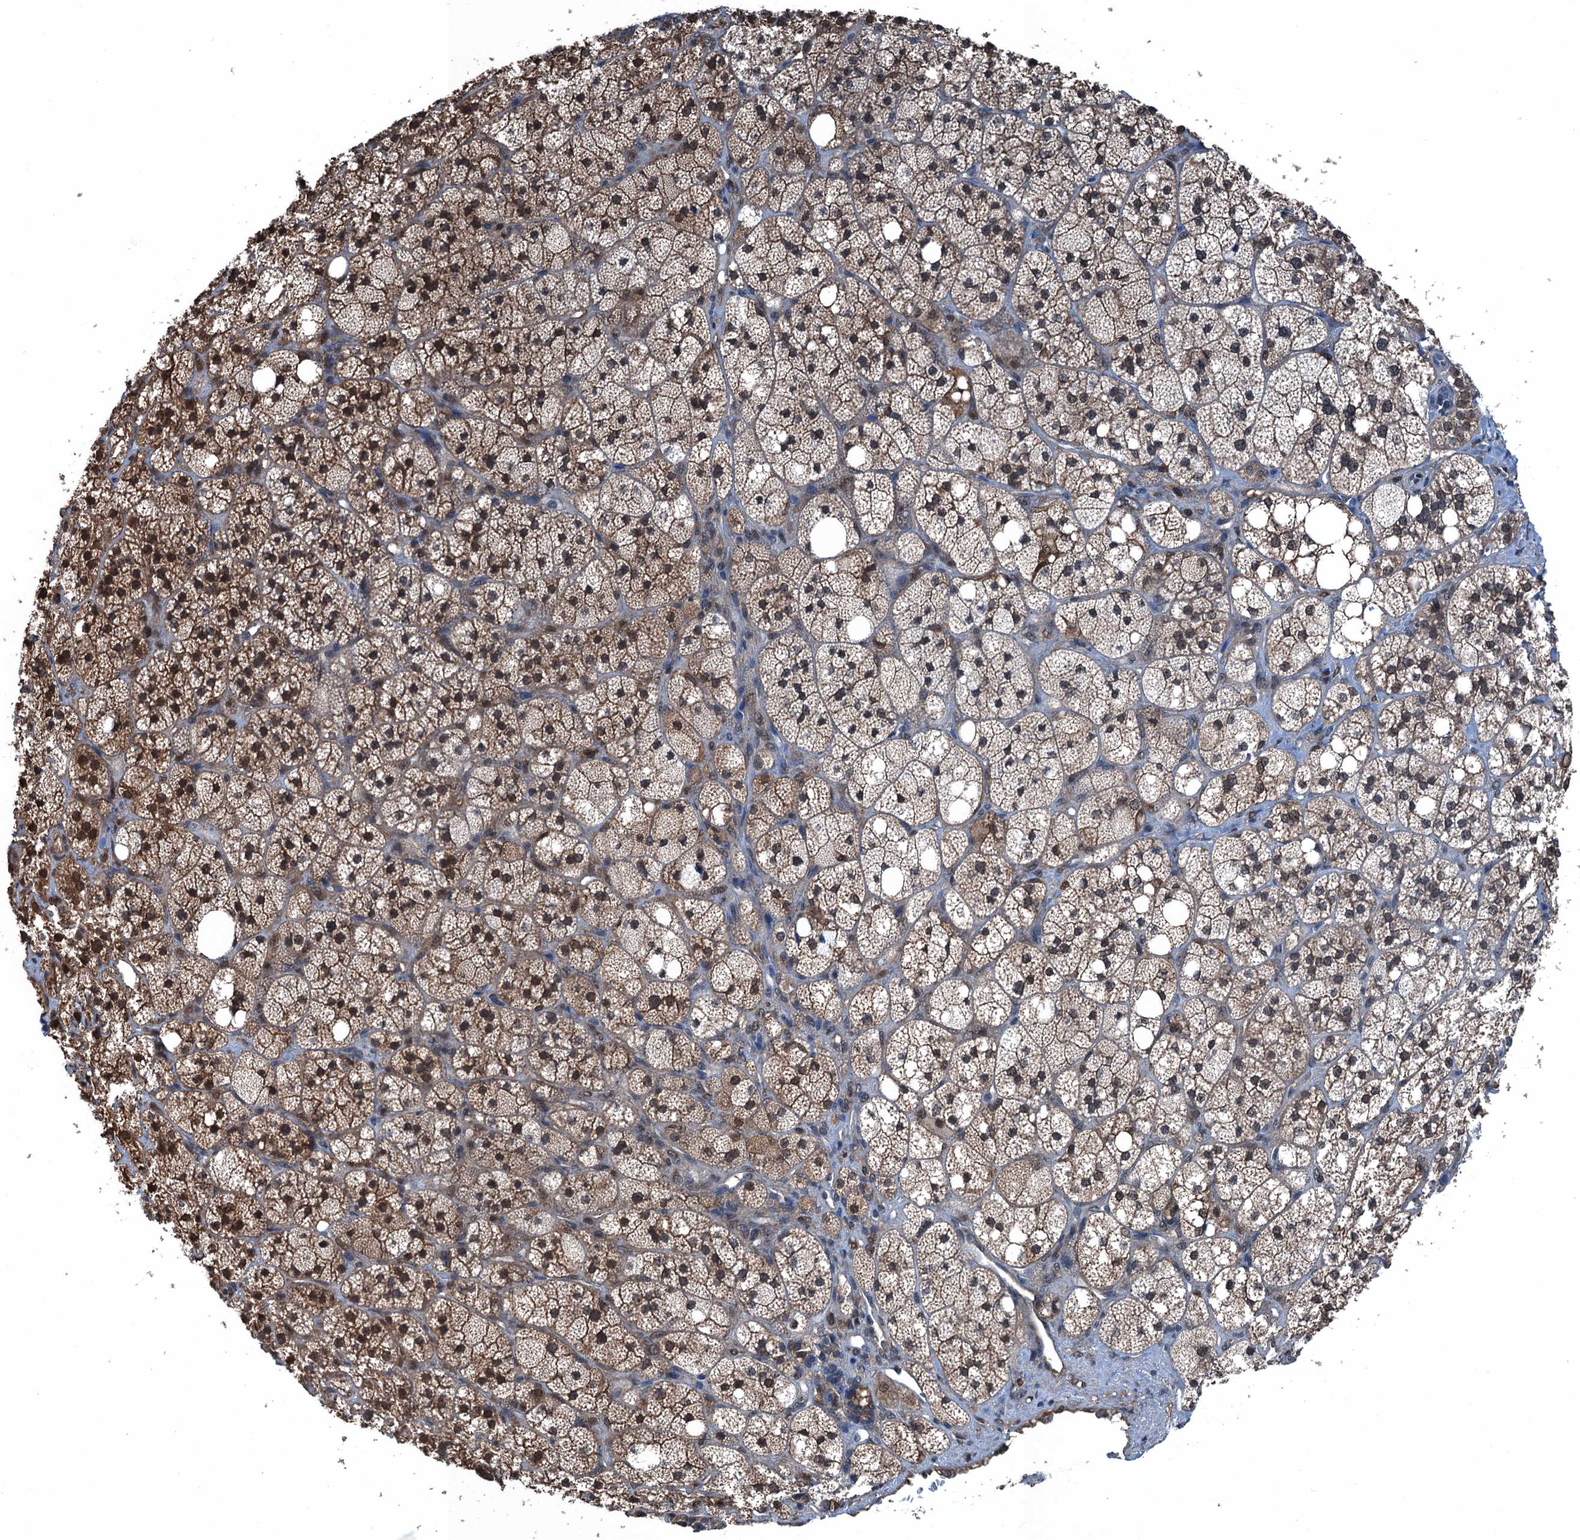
{"staining": {"intensity": "moderate", "quantity": "25%-75%", "location": "cytoplasmic/membranous,nuclear"}, "tissue": "adrenal gland", "cell_type": "Glandular cells", "image_type": "normal", "snomed": [{"axis": "morphology", "description": "Normal tissue, NOS"}, {"axis": "topography", "description": "Adrenal gland"}], "caption": "Protein staining by immunohistochemistry (IHC) exhibits moderate cytoplasmic/membranous,nuclear positivity in about 25%-75% of glandular cells in normal adrenal gland.", "gene": "RNH1", "patient": {"sex": "male", "age": 61}}